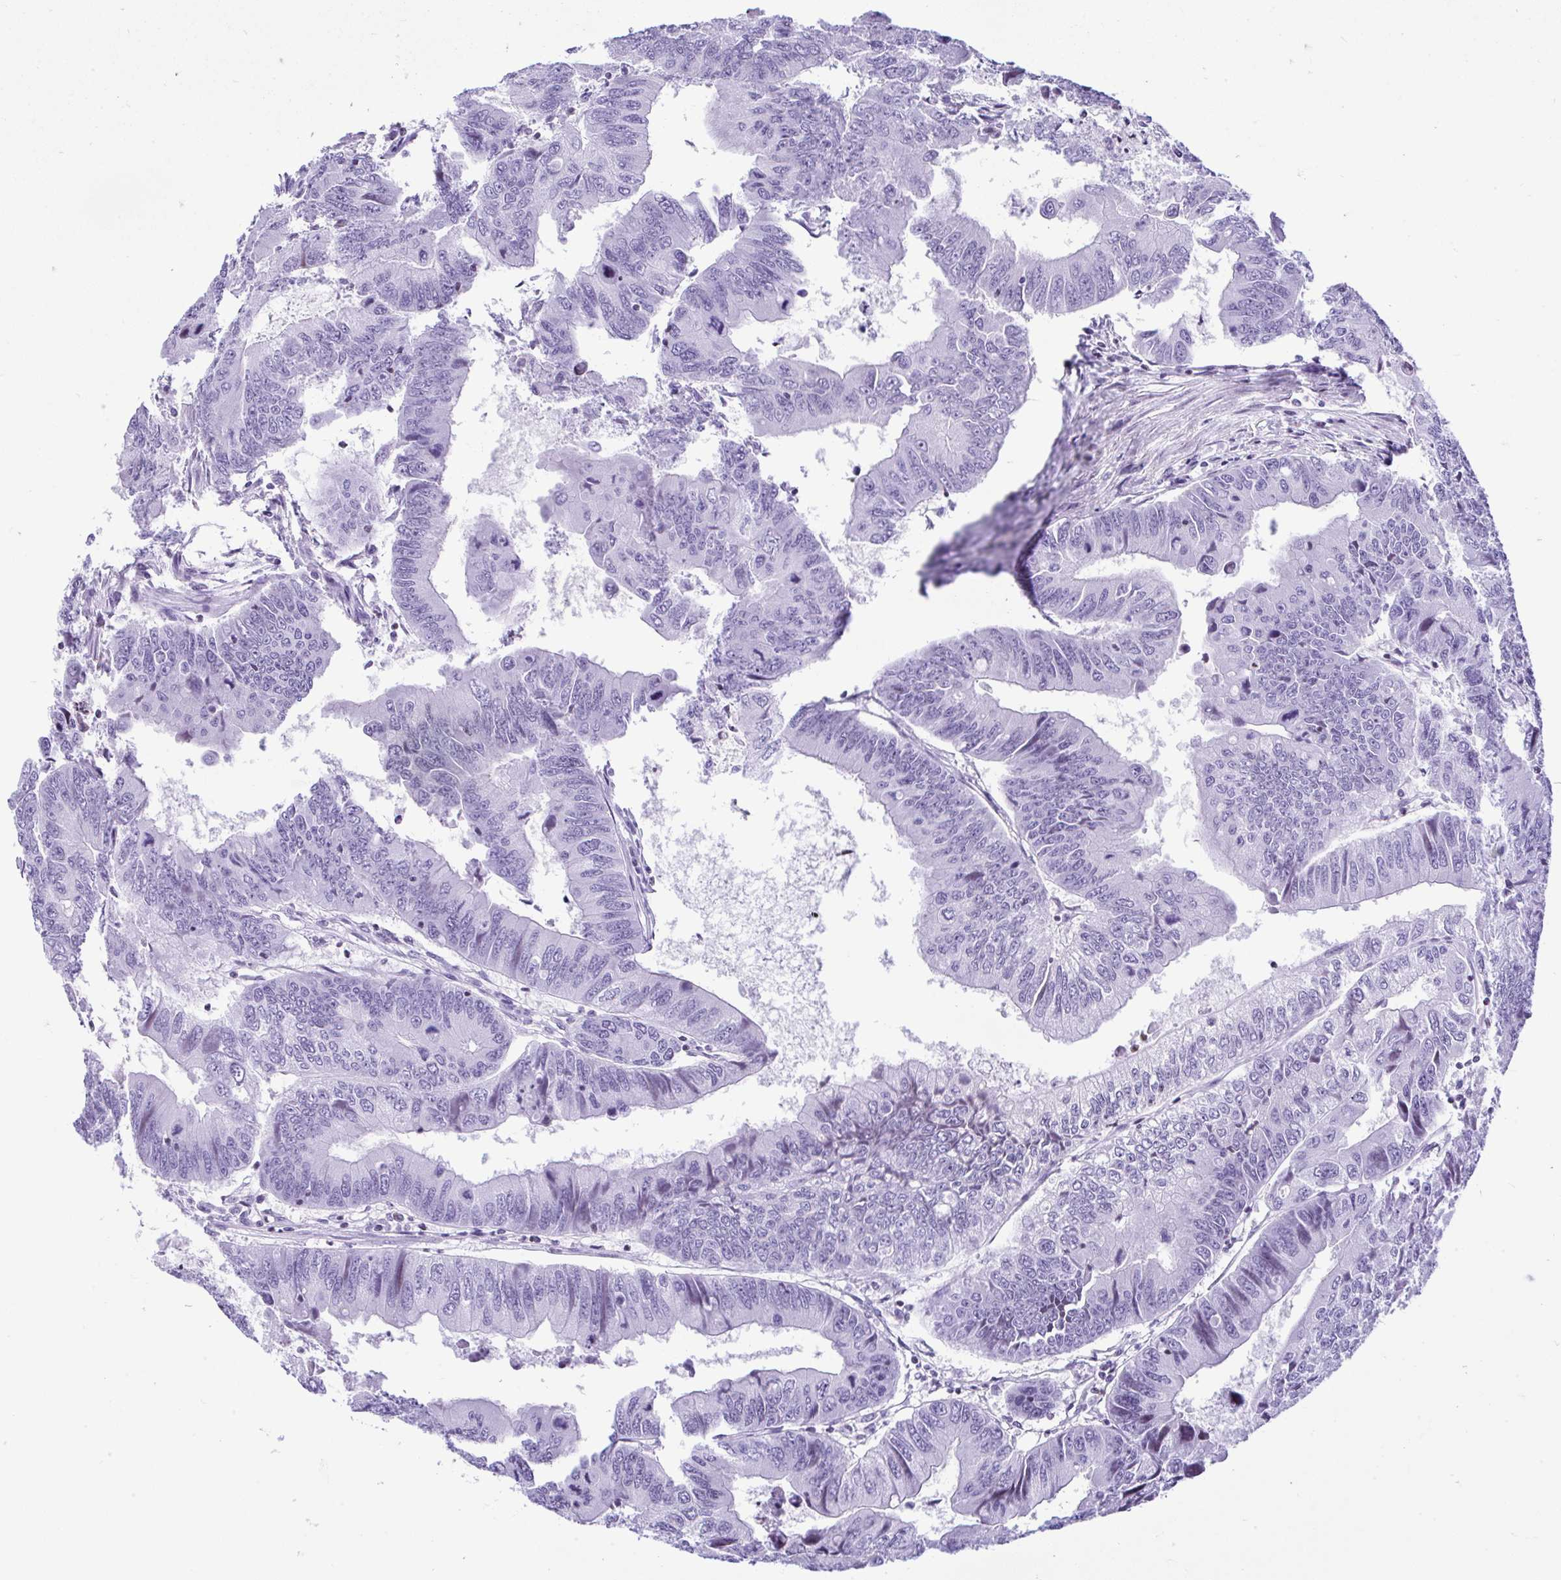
{"staining": {"intensity": "negative", "quantity": "none", "location": "none"}, "tissue": "colorectal cancer", "cell_type": "Tumor cells", "image_type": "cancer", "snomed": [{"axis": "morphology", "description": "Adenocarcinoma, NOS"}, {"axis": "topography", "description": "Colon"}], "caption": "DAB immunohistochemical staining of human colorectal cancer (adenocarcinoma) shows no significant positivity in tumor cells.", "gene": "KRT27", "patient": {"sex": "male", "age": 53}}